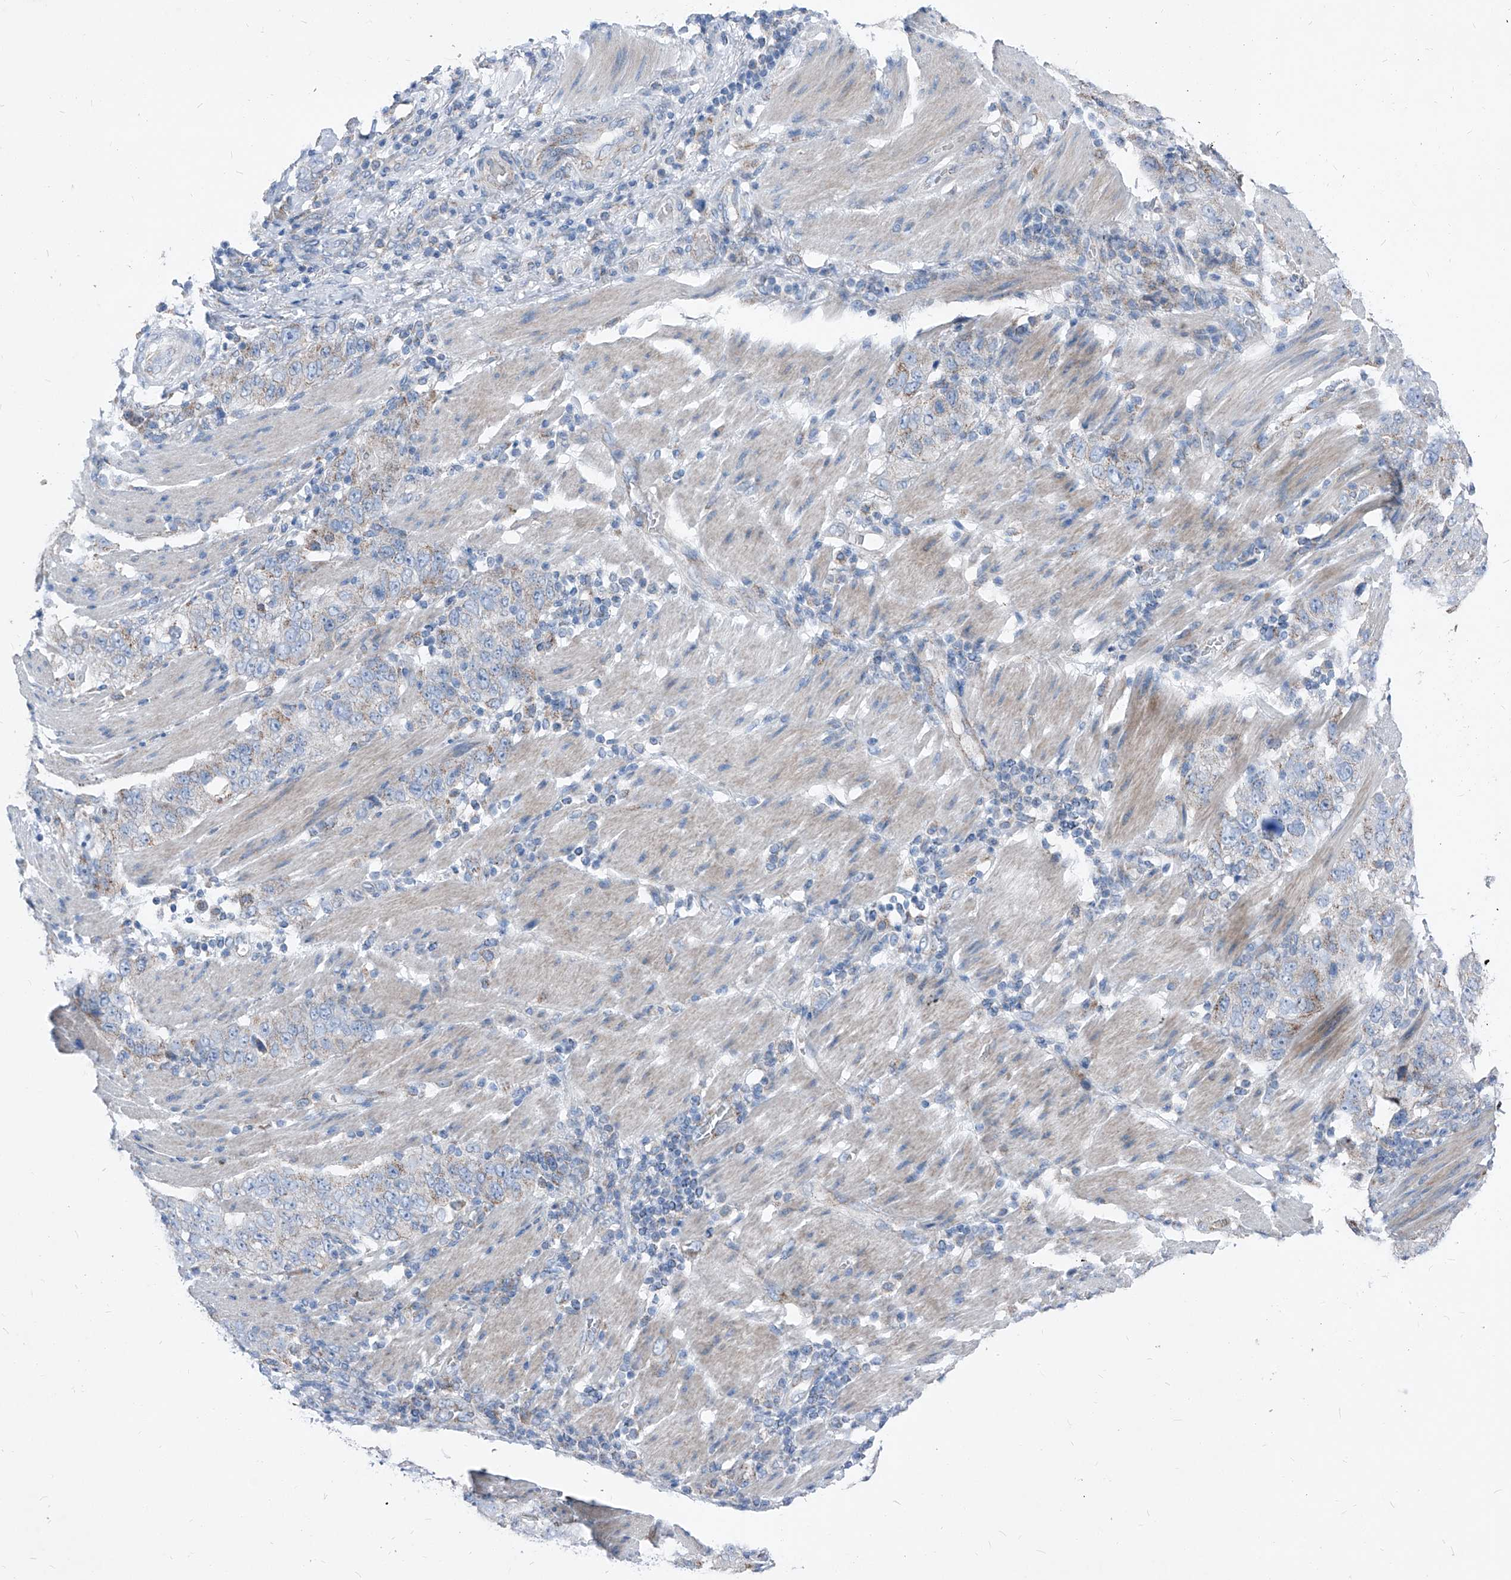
{"staining": {"intensity": "weak", "quantity": "<25%", "location": "cytoplasmic/membranous"}, "tissue": "stomach cancer", "cell_type": "Tumor cells", "image_type": "cancer", "snomed": [{"axis": "morphology", "description": "Adenocarcinoma, NOS"}, {"axis": "topography", "description": "Stomach"}], "caption": "The histopathology image displays no staining of tumor cells in adenocarcinoma (stomach). (Stains: DAB (3,3'-diaminobenzidine) immunohistochemistry with hematoxylin counter stain, Microscopy: brightfield microscopy at high magnification).", "gene": "AGPS", "patient": {"sex": "male", "age": 48}}